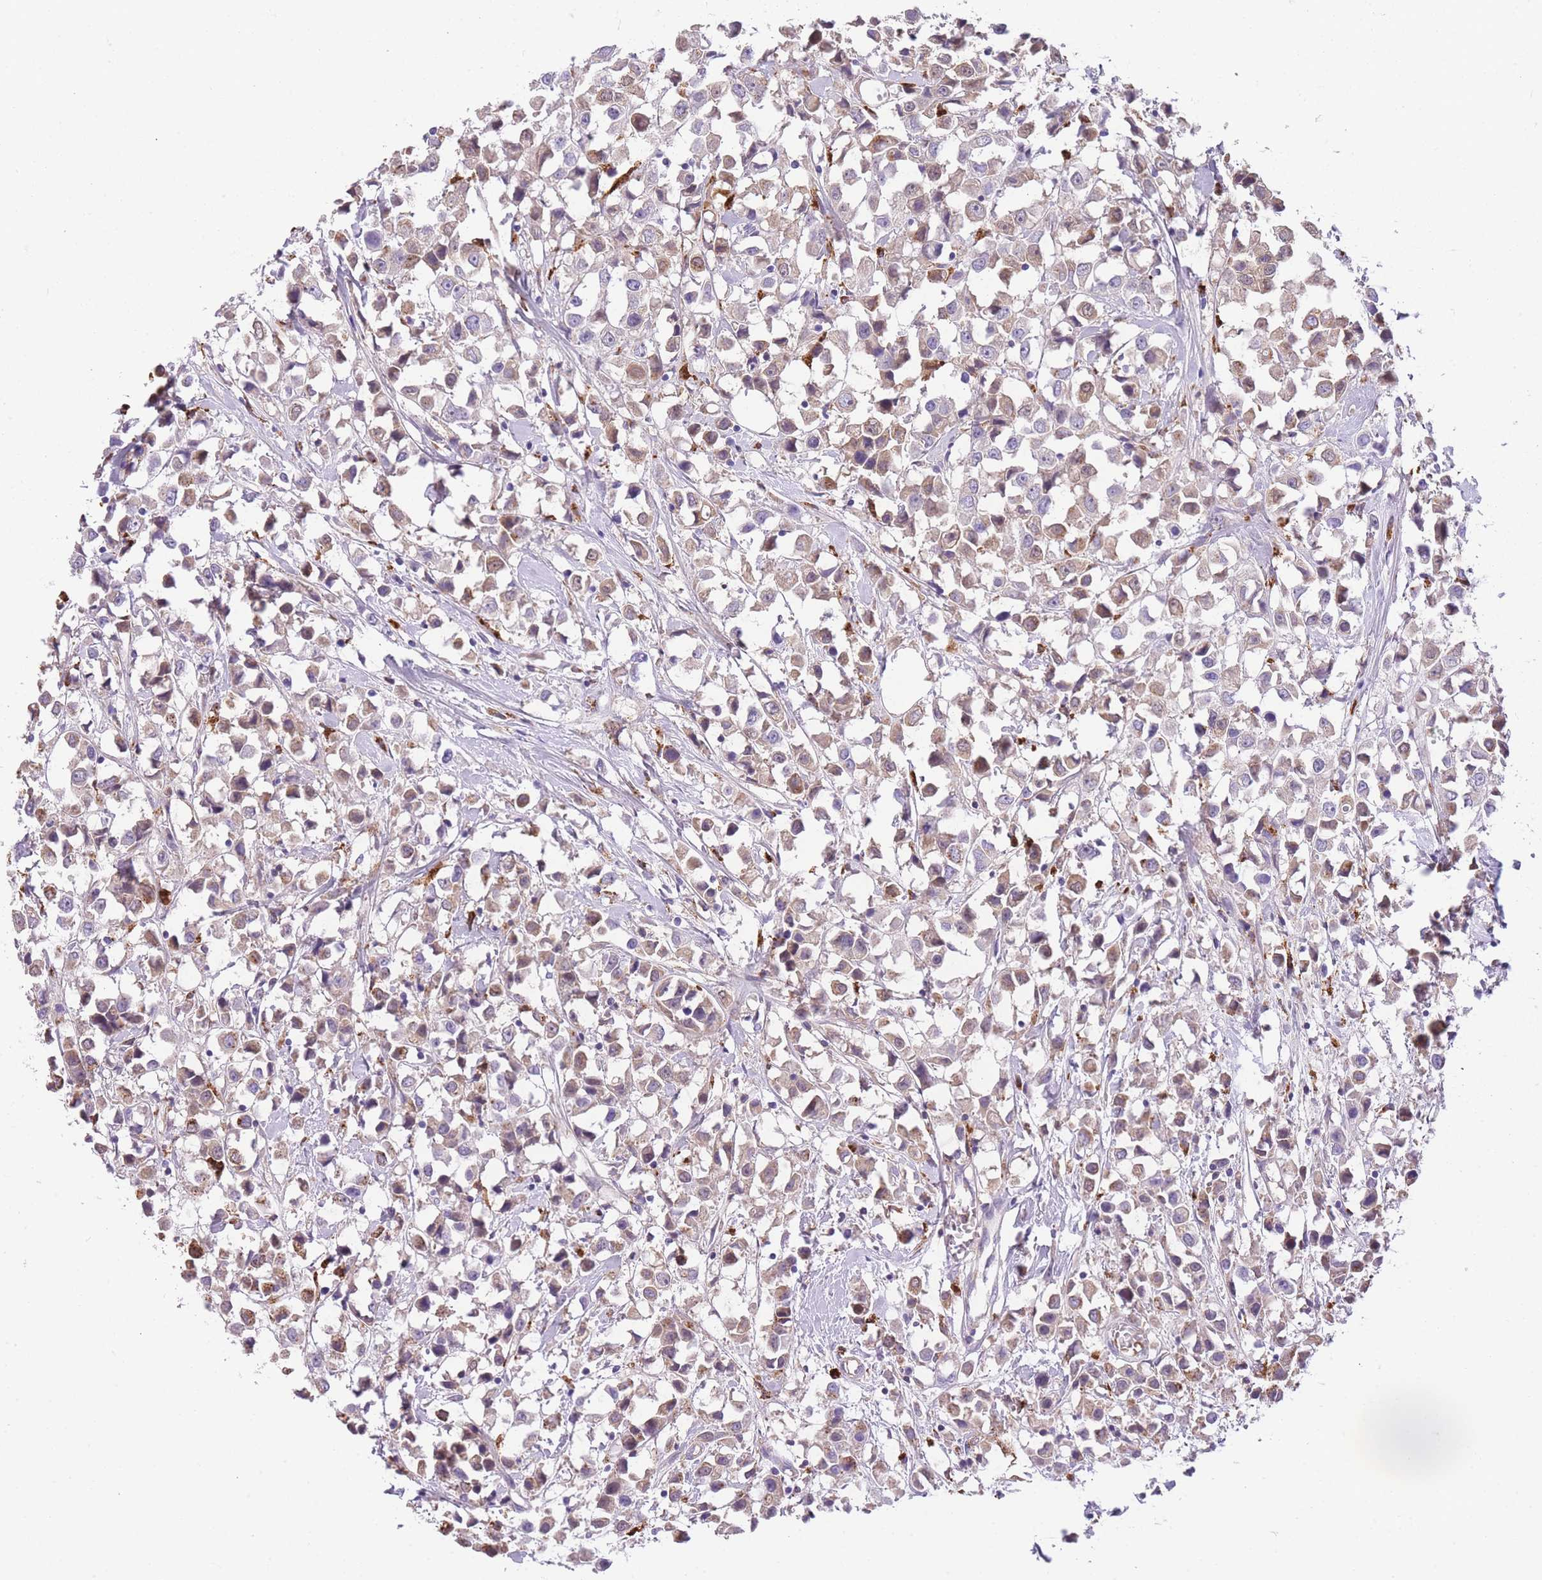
{"staining": {"intensity": "weak", "quantity": ">75%", "location": "cytoplasmic/membranous"}, "tissue": "breast cancer", "cell_type": "Tumor cells", "image_type": "cancer", "snomed": [{"axis": "morphology", "description": "Duct carcinoma"}, {"axis": "topography", "description": "Breast"}], "caption": "Protein staining of breast infiltrating ductal carcinoma tissue demonstrates weak cytoplasmic/membranous expression in about >75% of tumor cells. Using DAB (3,3'-diaminobenzidine) (brown) and hematoxylin (blue) stains, captured at high magnification using brightfield microscopy.", "gene": "GNAT1", "patient": {"sex": "female", "age": 61}}